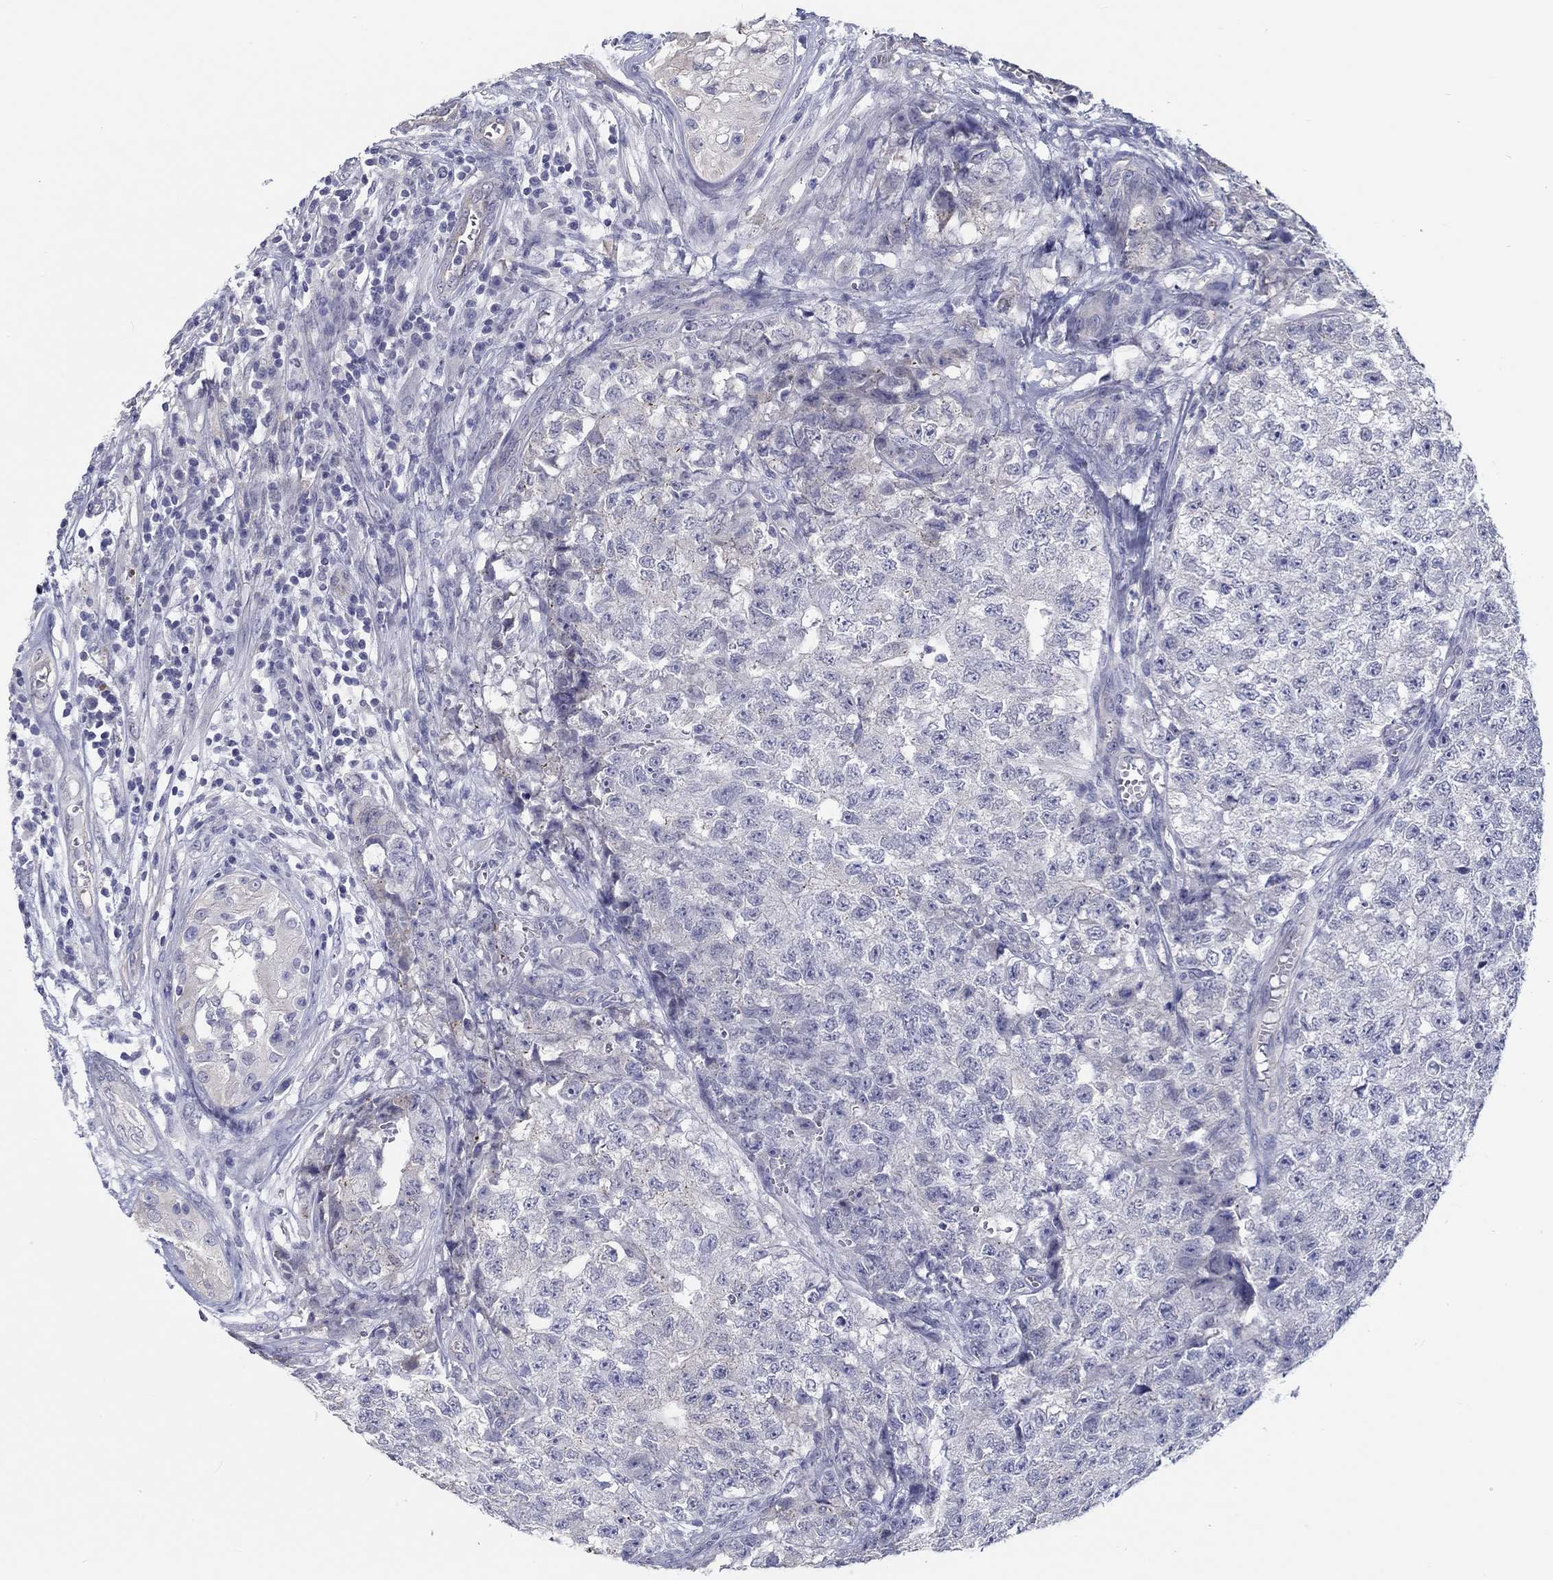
{"staining": {"intensity": "negative", "quantity": "none", "location": "none"}, "tissue": "testis cancer", "cell_type": "Tumor cells", "image_type": "cancer", "snomed": [{"axis": "morphology", "description": "Seminoma, NOS"}, {"axis": "morphology", "description": "Carcinoma, Embryonal, NOS"}, {"axis": "topography", "description": "Testis"}], "caption": "DAB (3,3'-diaminobenzidine) immunohistochemical staining of testis seminoma demonstrates no significant staining in tumor cells. The staining is performed using DAB brown chromogen with nuclei counter-stained in using hematoxylin.", "gene": "CRYGD", "patient": {"sex": "male", "age": 22}}